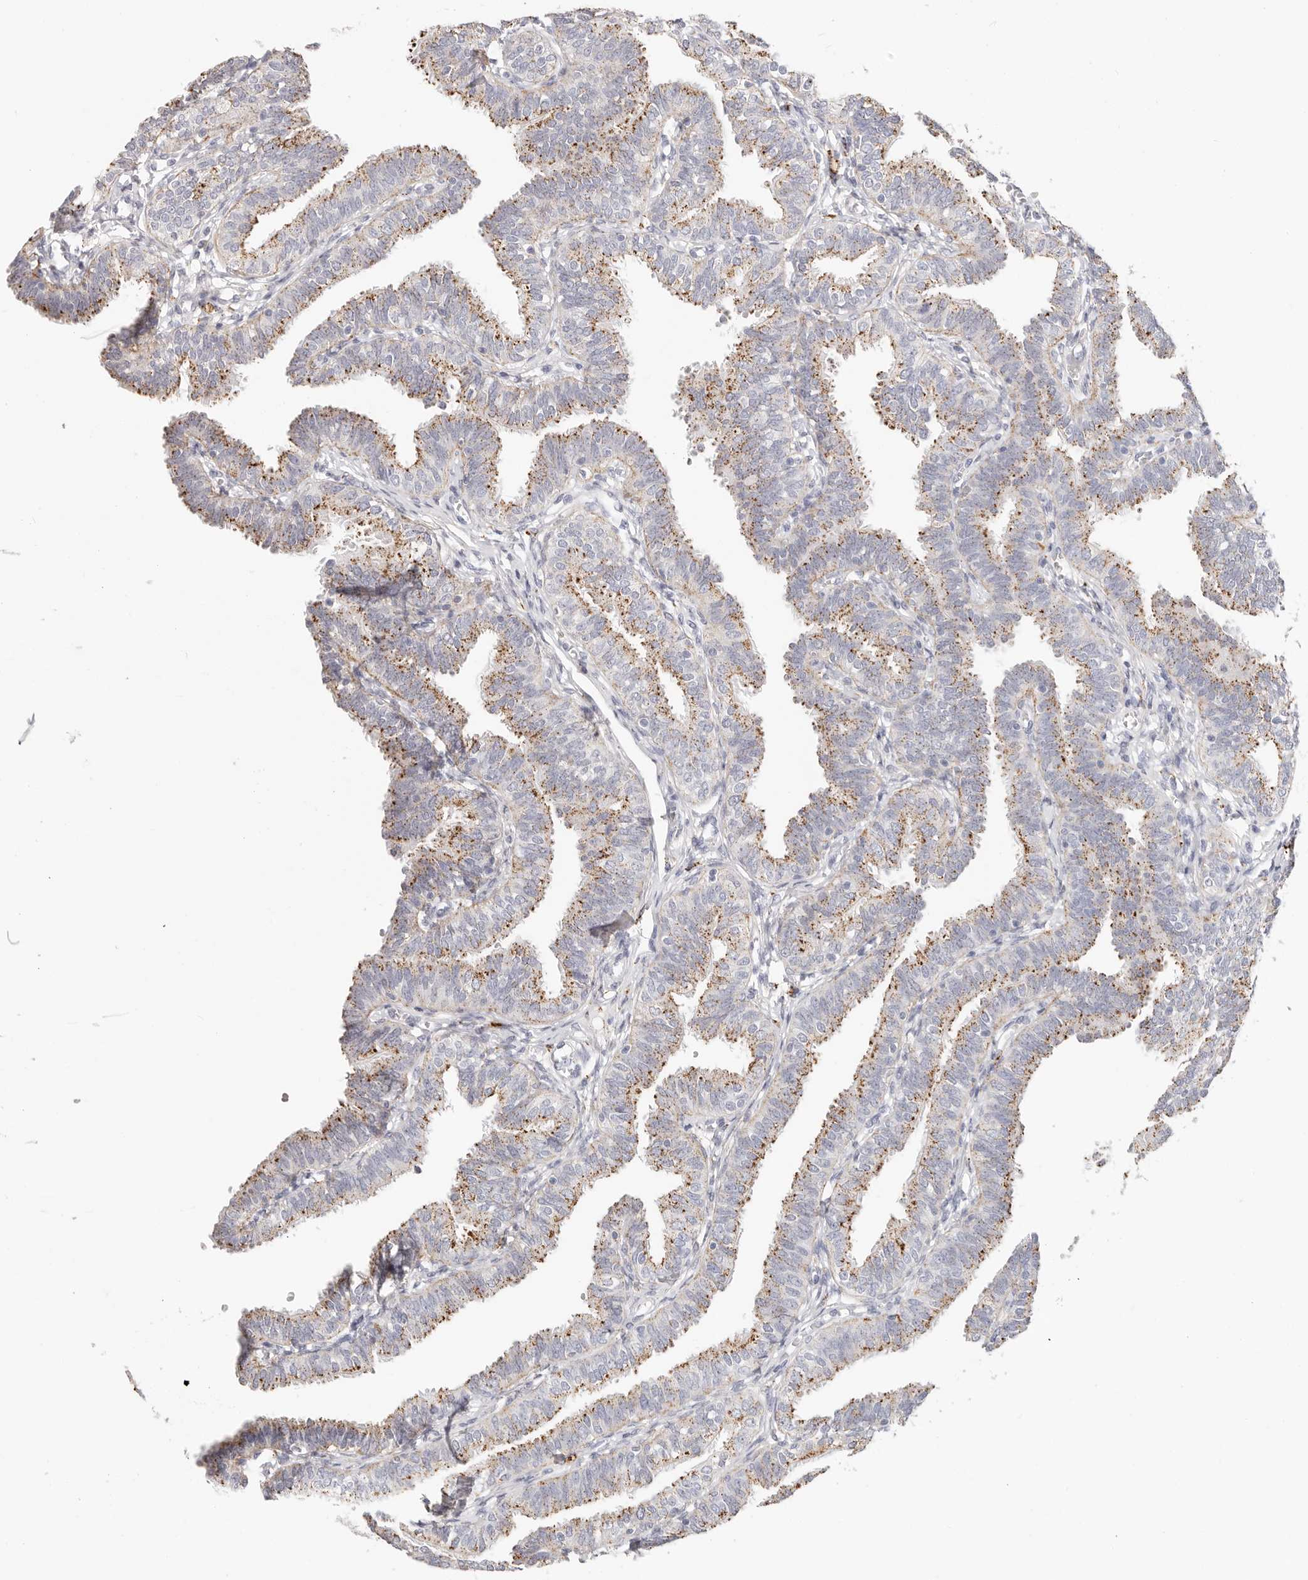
{"staining": {"intensity": "moderate", "quantity": "25%-75%", "location": "cytoplasmic/membranous"}, "tissue": "fallopian tube", "cell_type": "Glandular cells", "image_type": "normal", "snomed": [{"axis": "morphology", "description": "Normal tissue, NOS"}, {"axis": "topography", "description": "Fallopian tube"}], "caption": "Protein analysis of unremarkable fallopian tube exhibits moderate cytoplasmic/membranous staining in approximately 25%-75% of glandular cells. The protein of interest is stained brown, and the nuclei are stained in blue (DAB IHC with brightfield microscopy, high magnification).", "gene": "STKLD1", "patient": {"sex": "female", "age": 35}}